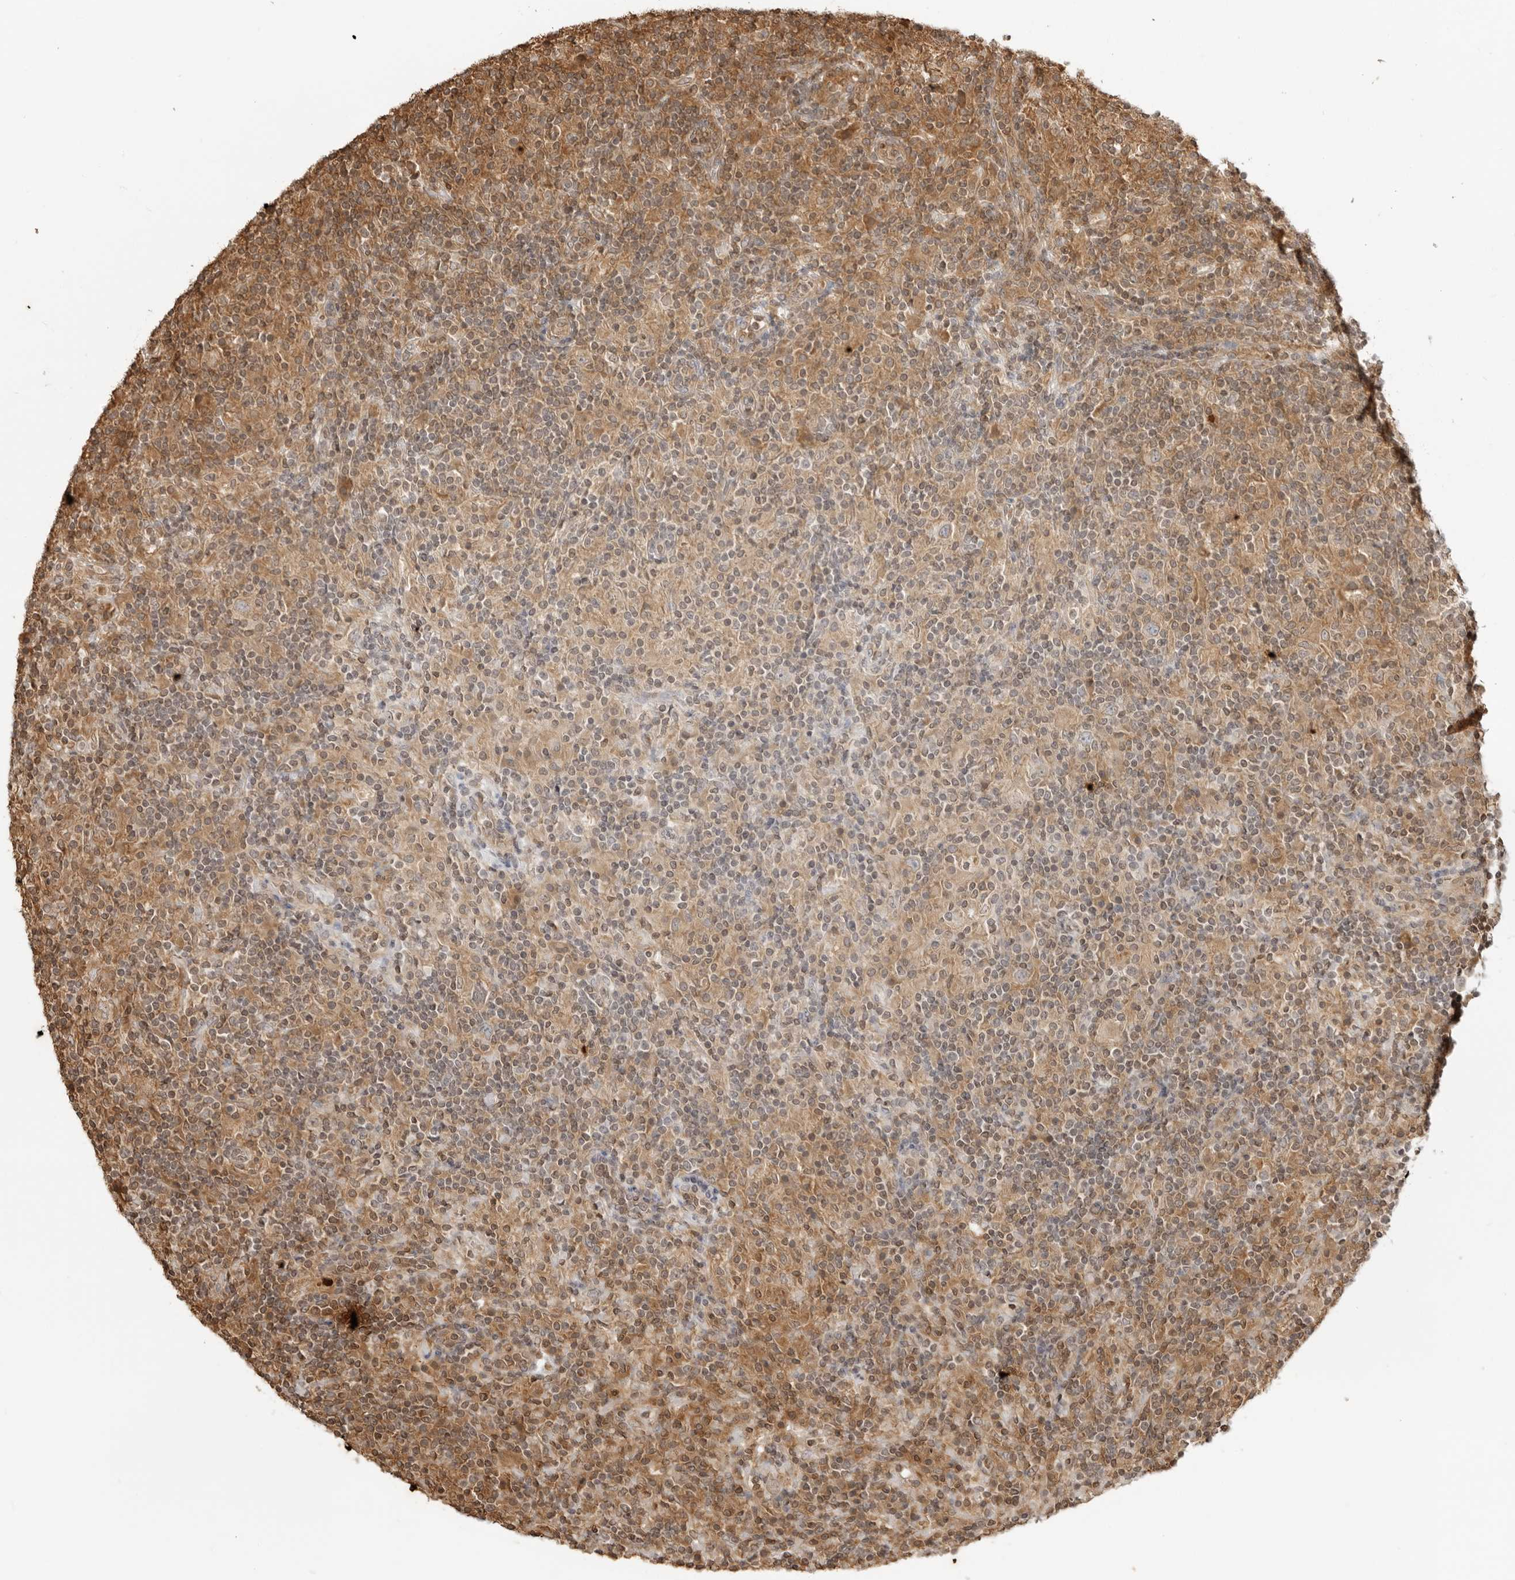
{"staining": {"intensity": "weak", "quantity": "<25%", "location": "cytoplasmic/membranous"}, "tissue": "lymphoma", "cell_type": "Tumor cells", "image_type": "cancer", "snomed": [{"axis": "morphology", "description": "Hodgkin's disease, NOS"}, {"axis": "topography", "description": "Lymph node"}], "caption": "This is a image of immunohistochemistry staining of Hodgkin's disease, which shows no positivity in tumor cells.", "gene": "IKBKE", "patient": {"sex": "male", "age": 70}}